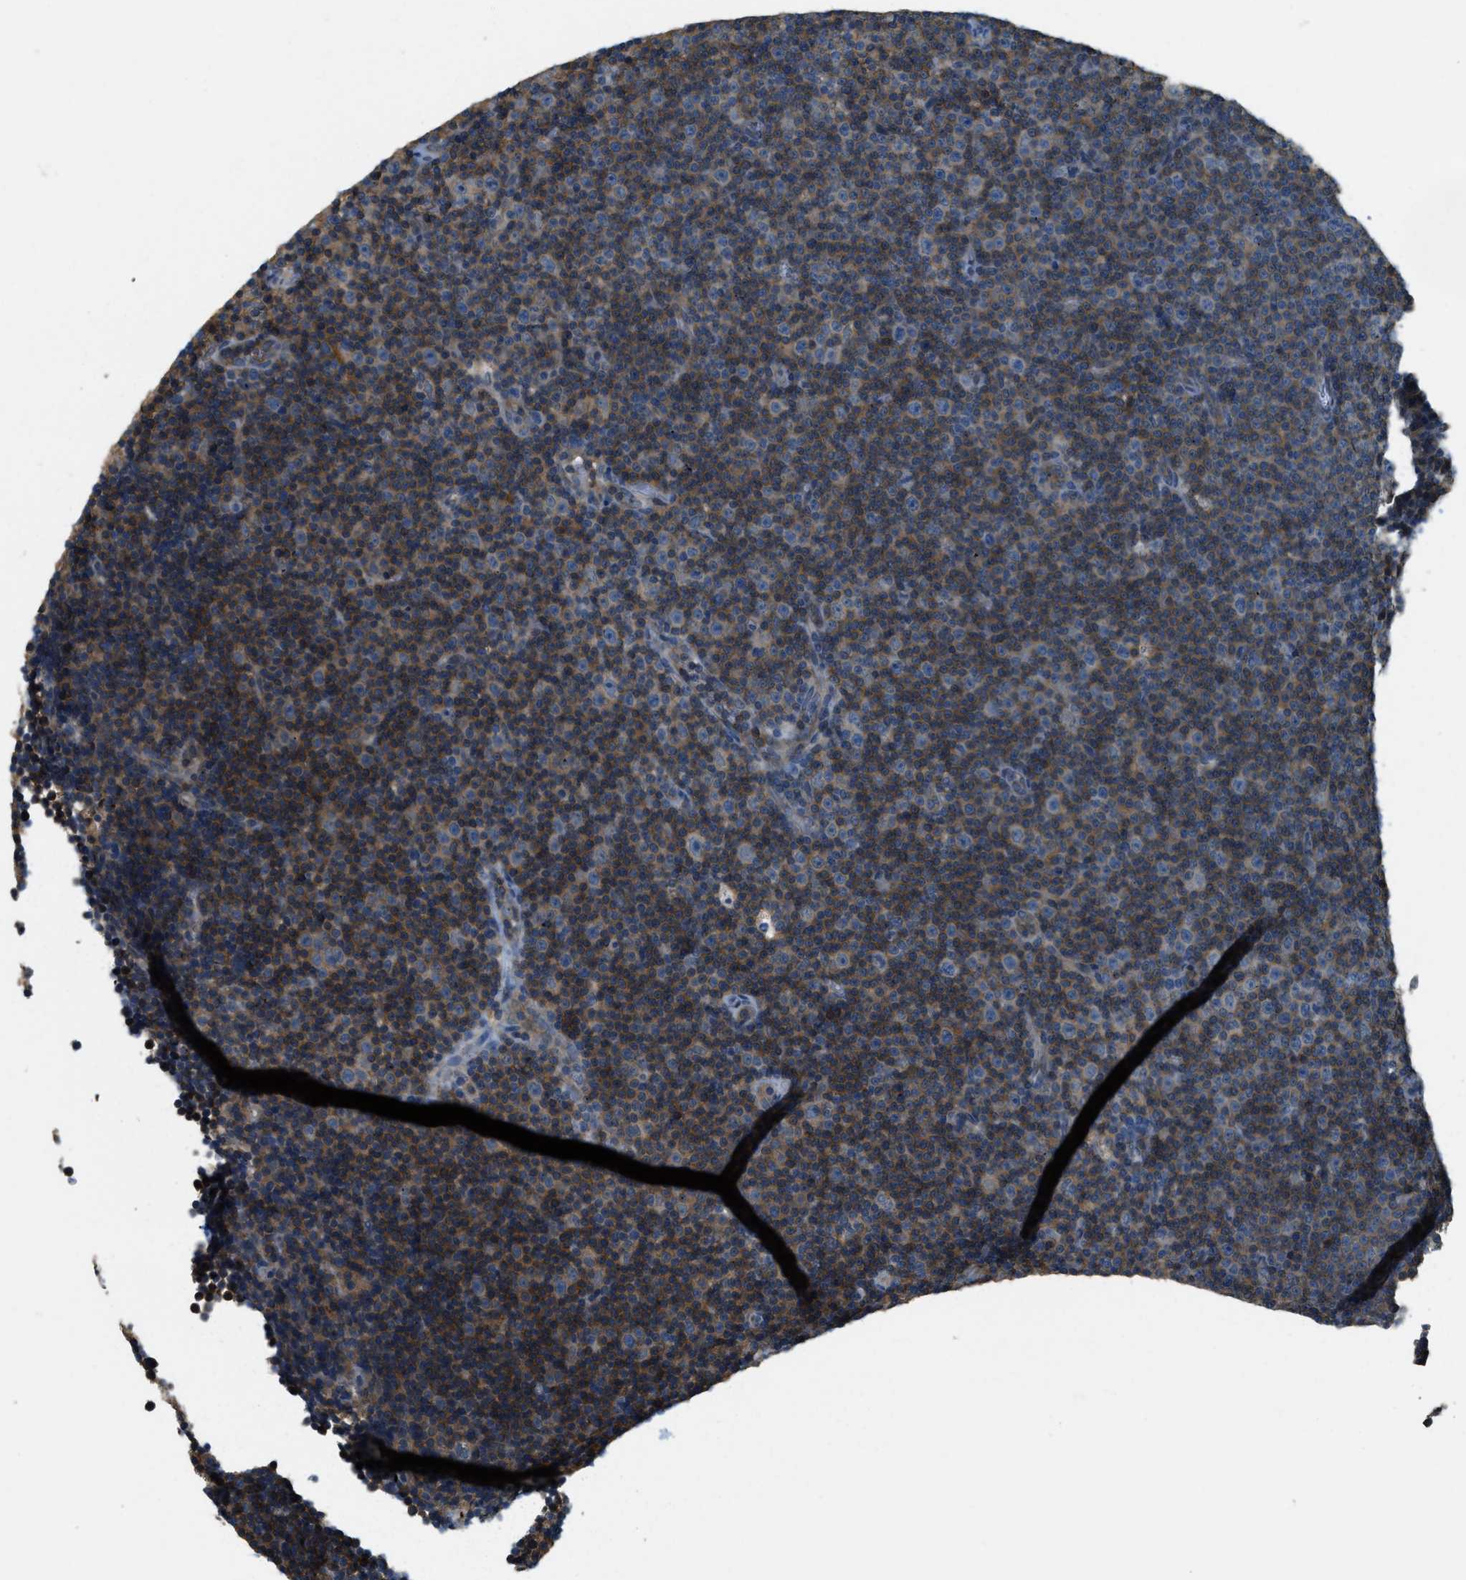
{"staining": {"intensity": "moderate", "quantity": "<25%", "location": "cytoplasmic/membranous"}, "tissue": "lymphoma", "cell_type": "Tumor cells", "image_type": "cancer", "snomed": [{"axis": "morphology", "description": "Malignant lymphoma, non-Hodgkin's type, Low grade"}, {"axis": "topography", "description": "Lymph node"}], "caption": "A low amount of moderate cytoplasmic/membranous expression is seen in approximately <25% of tumor cells in lymphoma tissue.", "gene": "CFLAR", "patient": {"sex": "female", "age": 67}}